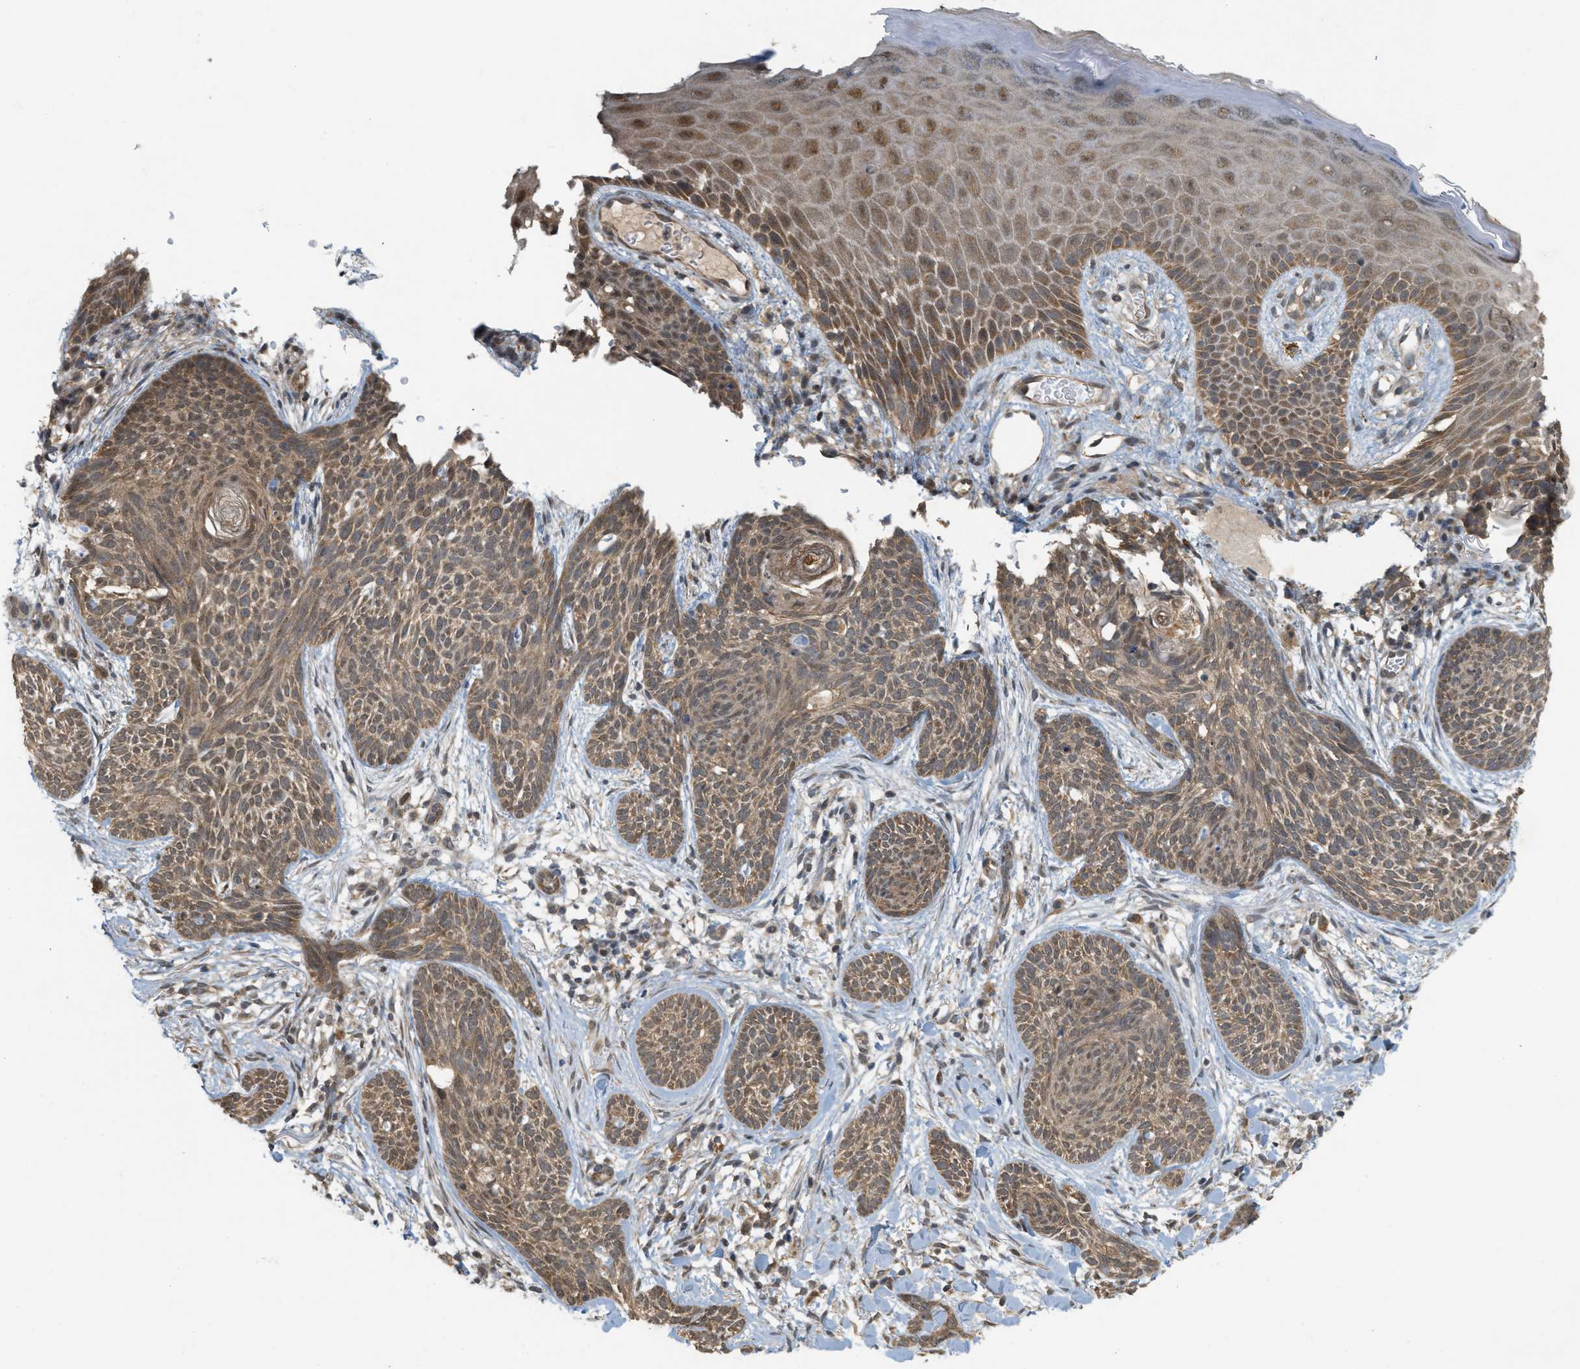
{"staining": {"intensity": "moderate", "quantity": ">75%", "location": "cytoplasmic/membranous"}, "tissue": "skin cancer", "cell_type": "Tumor cells", "image_type": "cancer", "snomed": [{"axis": "morphology", "description": "Basal cell carcinoma"}, {"axis": "topography", "description": "Skin"}], "caption": "Moderate cytoplasmic/membranous protein staining is seen in about >75% of tumor cells in skin cancer.", "gene": "PRKD1", "patient": {"sex": "female", "age": 59}}